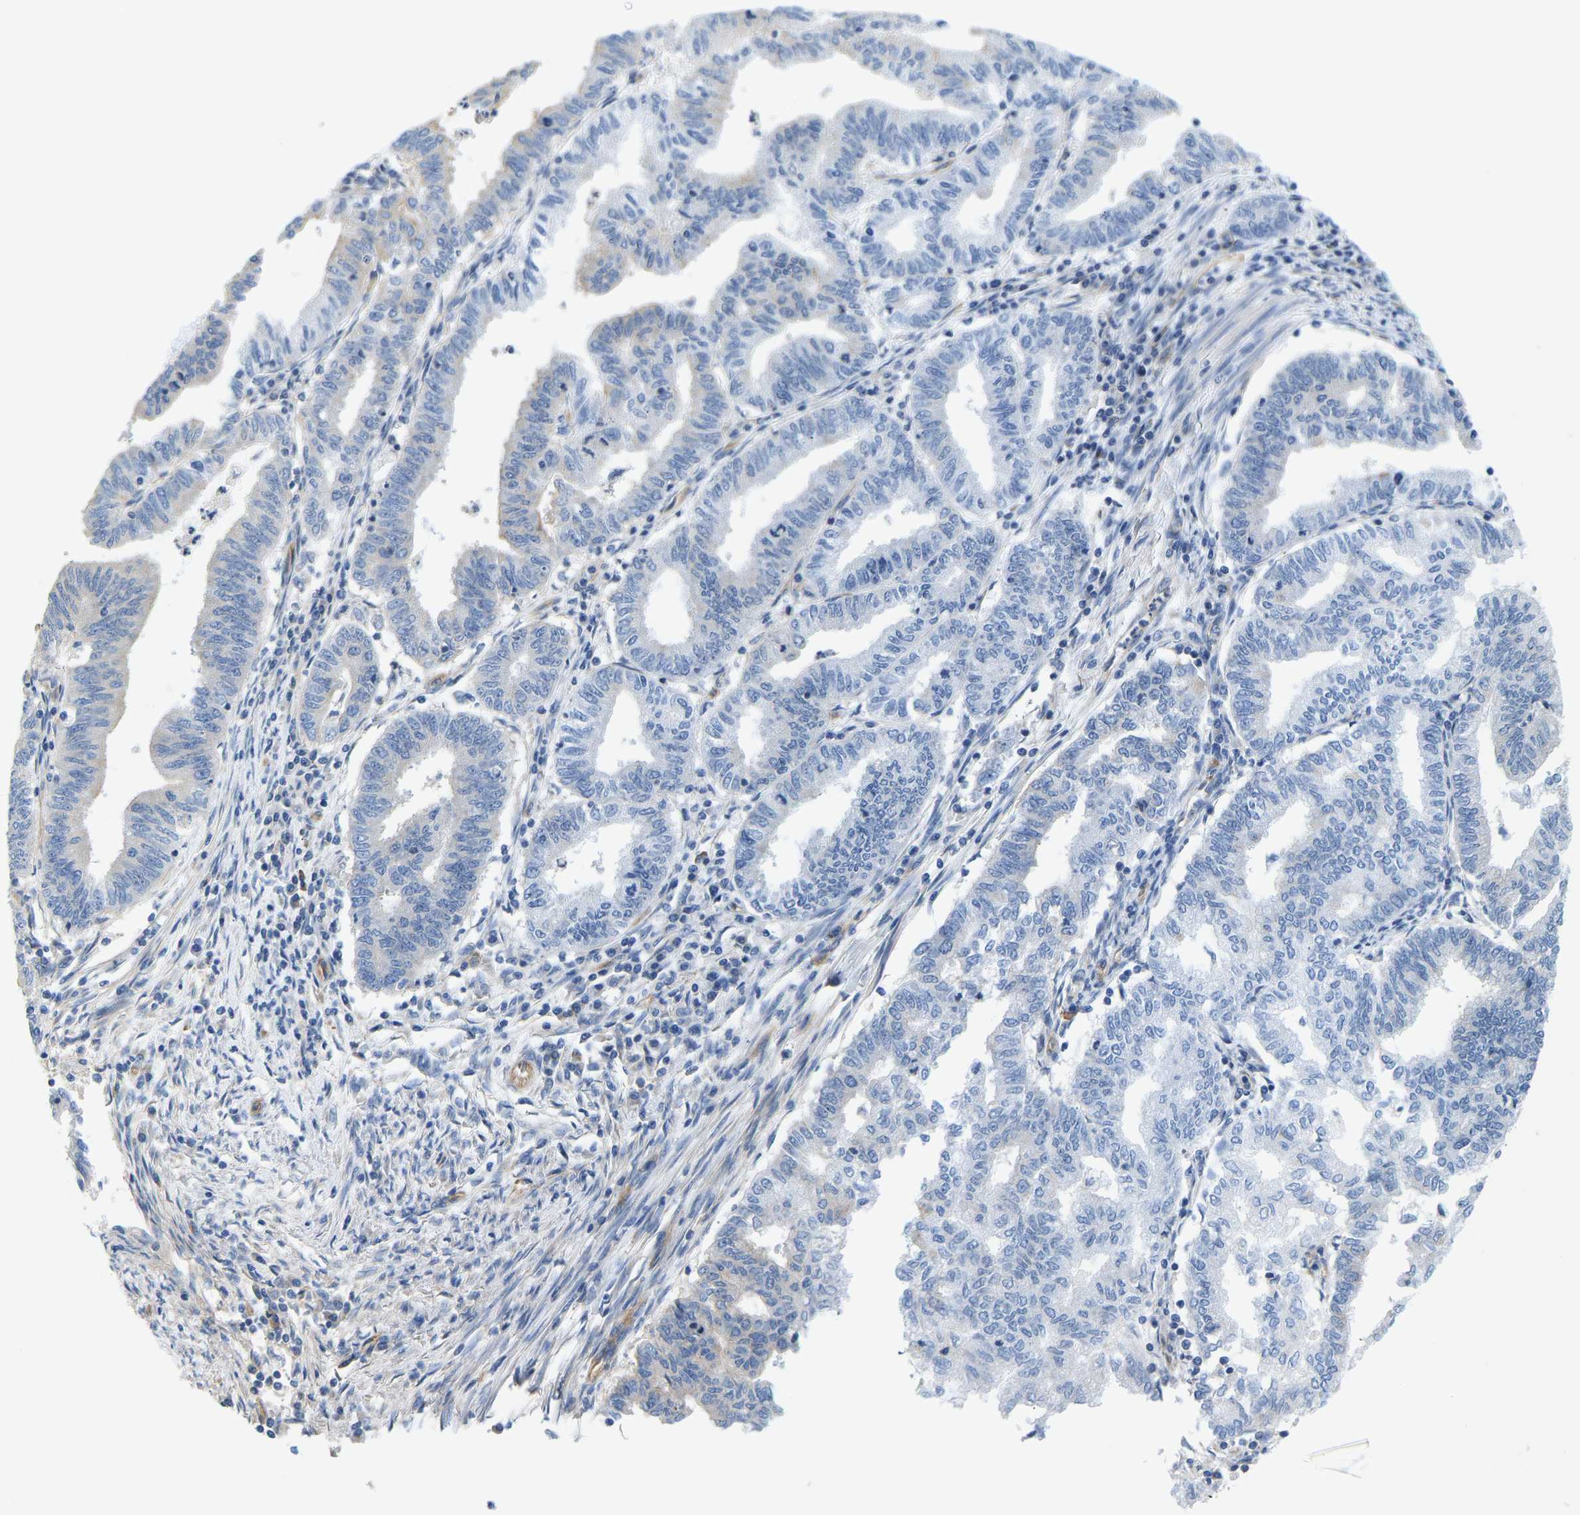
{"staining": {"intensity": "negative", "quantity": "none", "location": "none"}, "tissue": "endometrial cancer", "cell_type": "Tumor cells", "image_type": "cancer", "snomed": [{"axis": "morphology", "description": "Polyp, NOS"}, {"axis": "morphology", "description": "Adenocarcinoma, NOS"}, {"axis": "morphology", "description": "Adenoma, NOS"}, {"axis": "topography", "description": "Endometrium"}], "caption": "Tumor cells are negative for protein expression in human endometrial cancer (adenoma).", "gene": "CHAD", "patient": {"sex": "female", "age": 79}}